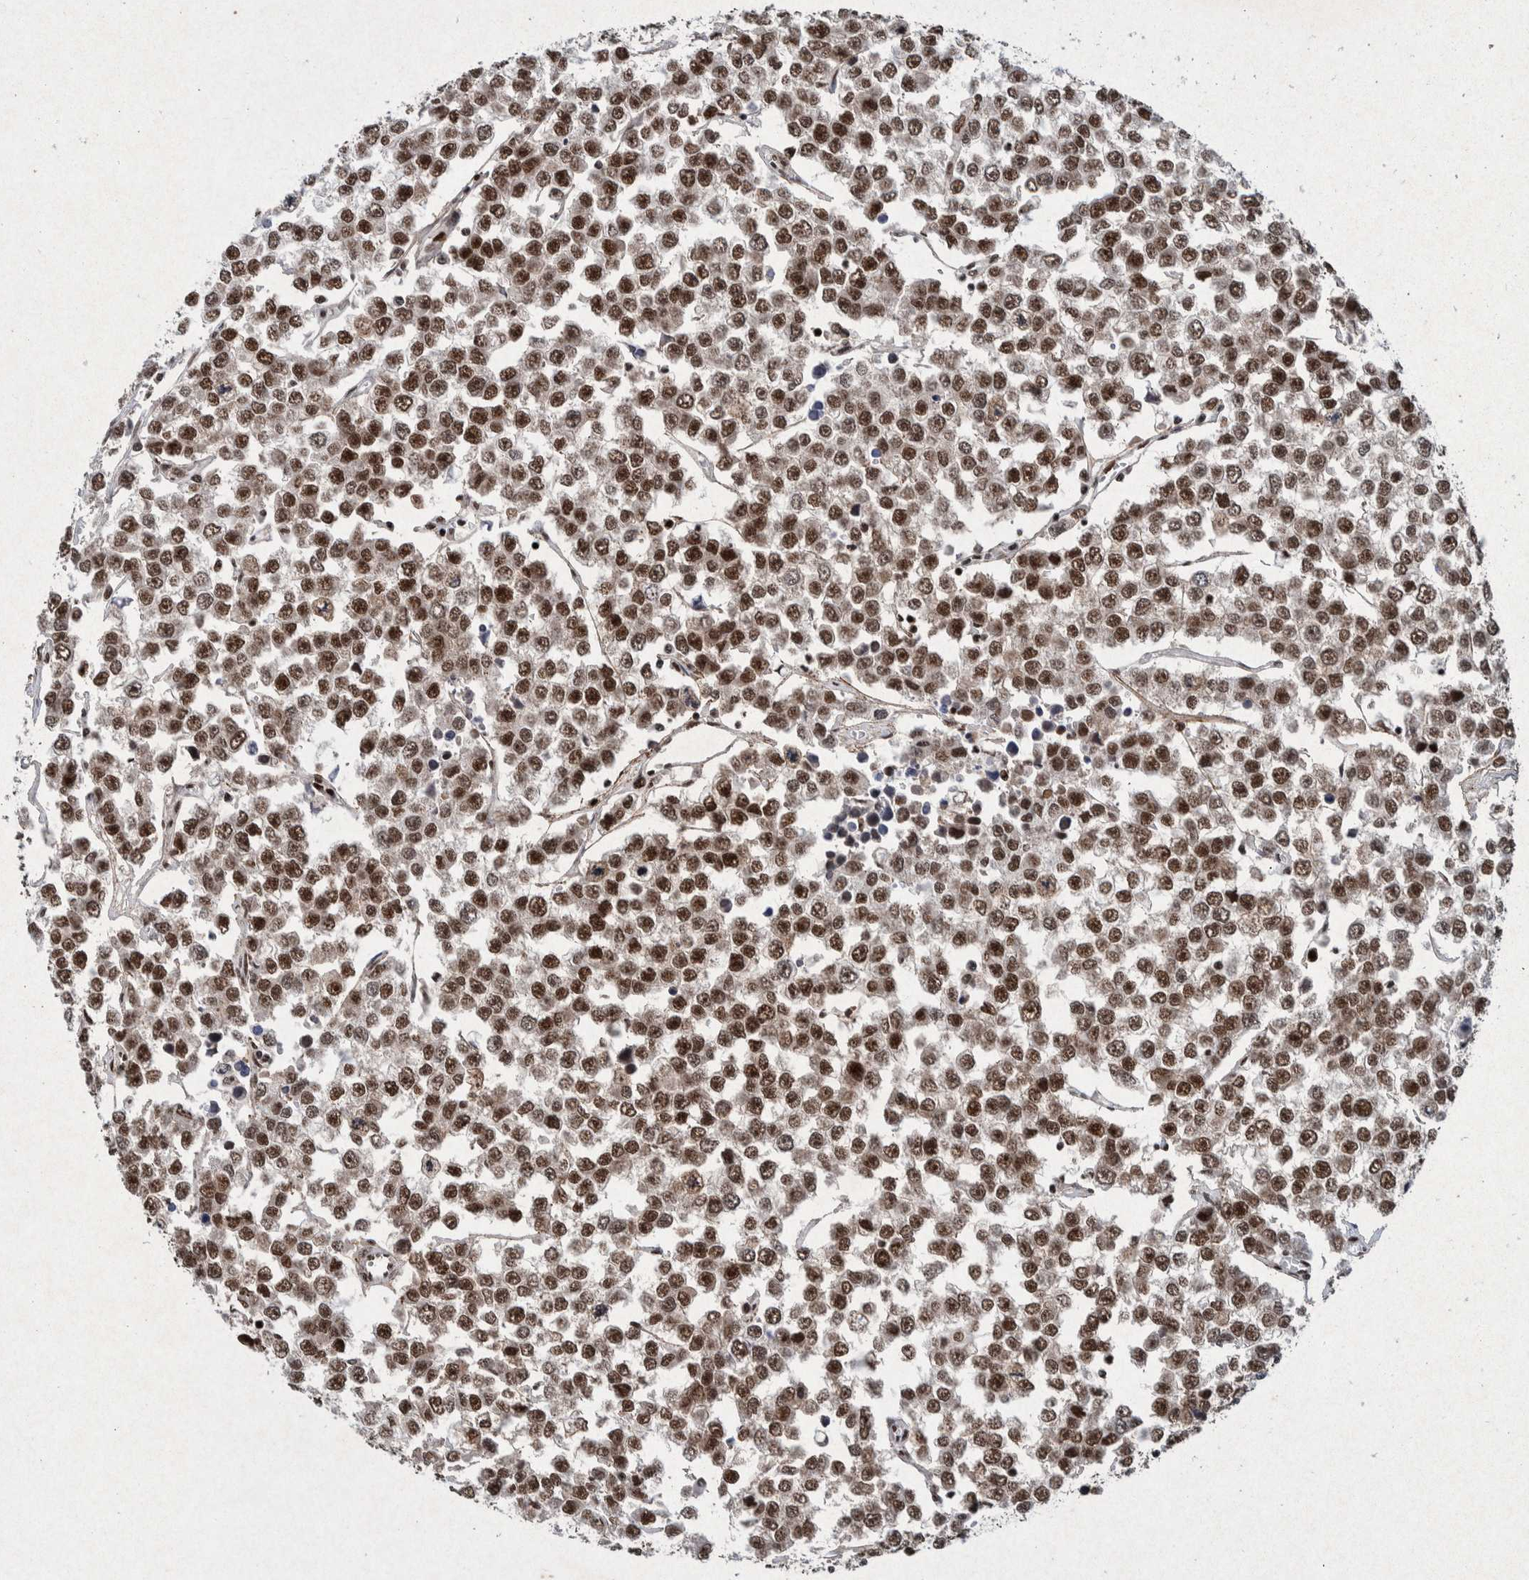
{"staining": {"intensity": "strong", "quantity": ">75%", "location": "nuclear"}, "tissue": "testis cancer", "cell_type": "Tumor cells", "image_type": "cancer", "snomed": [{"axis": "morphology", "description": "Seminoma, NOS"}, {"axis": "morphology", "description": "Carcinoma, Embryonal, NOS"}, {"axis": "topography", "description": "Testis"}], "caption": "High-power microscopy captured an immunohistochemistry histopathology image of testis embryonal carcinoma, revealing strong nuclear positivity in about >75% of tumor cells.", "gene": "TAF10", "patient": {"sex": "male", "age": 52}}